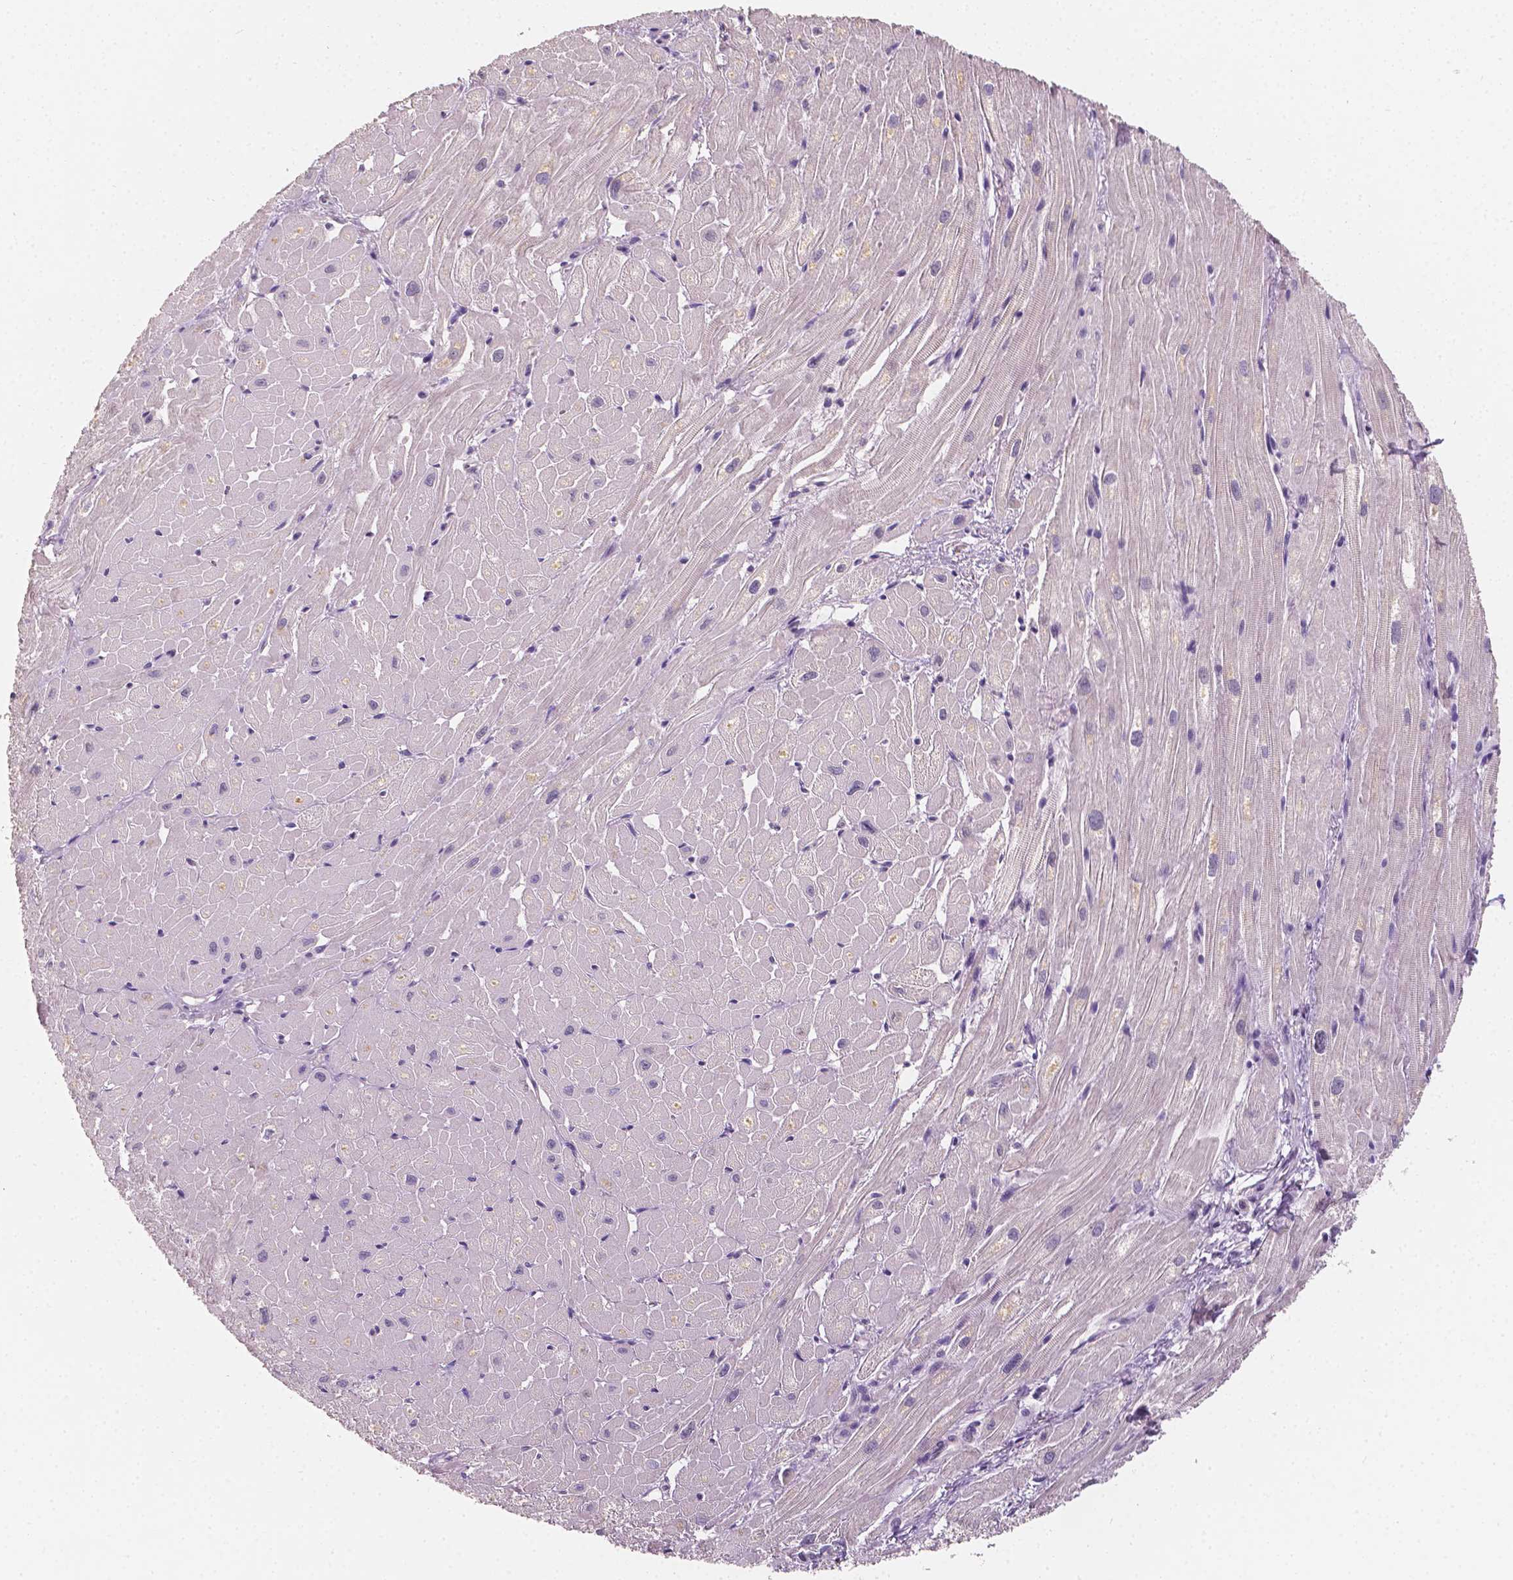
{"staining": {"intensity": "negative", "quantity": "none", "location": "none"}, "tissue": "heart muscle", "cell_type": "Cardiomyocytes", "image_type": "normal", "snomed": [{"axis": "morphology", "description": "Normal tissue, NOS"}, {"axis": "topography", "description": "Heart"}], "caption": "A high-resolution photomicrograph shows IHC staining of normal heart muscle, which exhibits no significant positivity in cardiomyocytes.", "gene": "TAL1", "patient": {"sex": "male", "age": 62}}